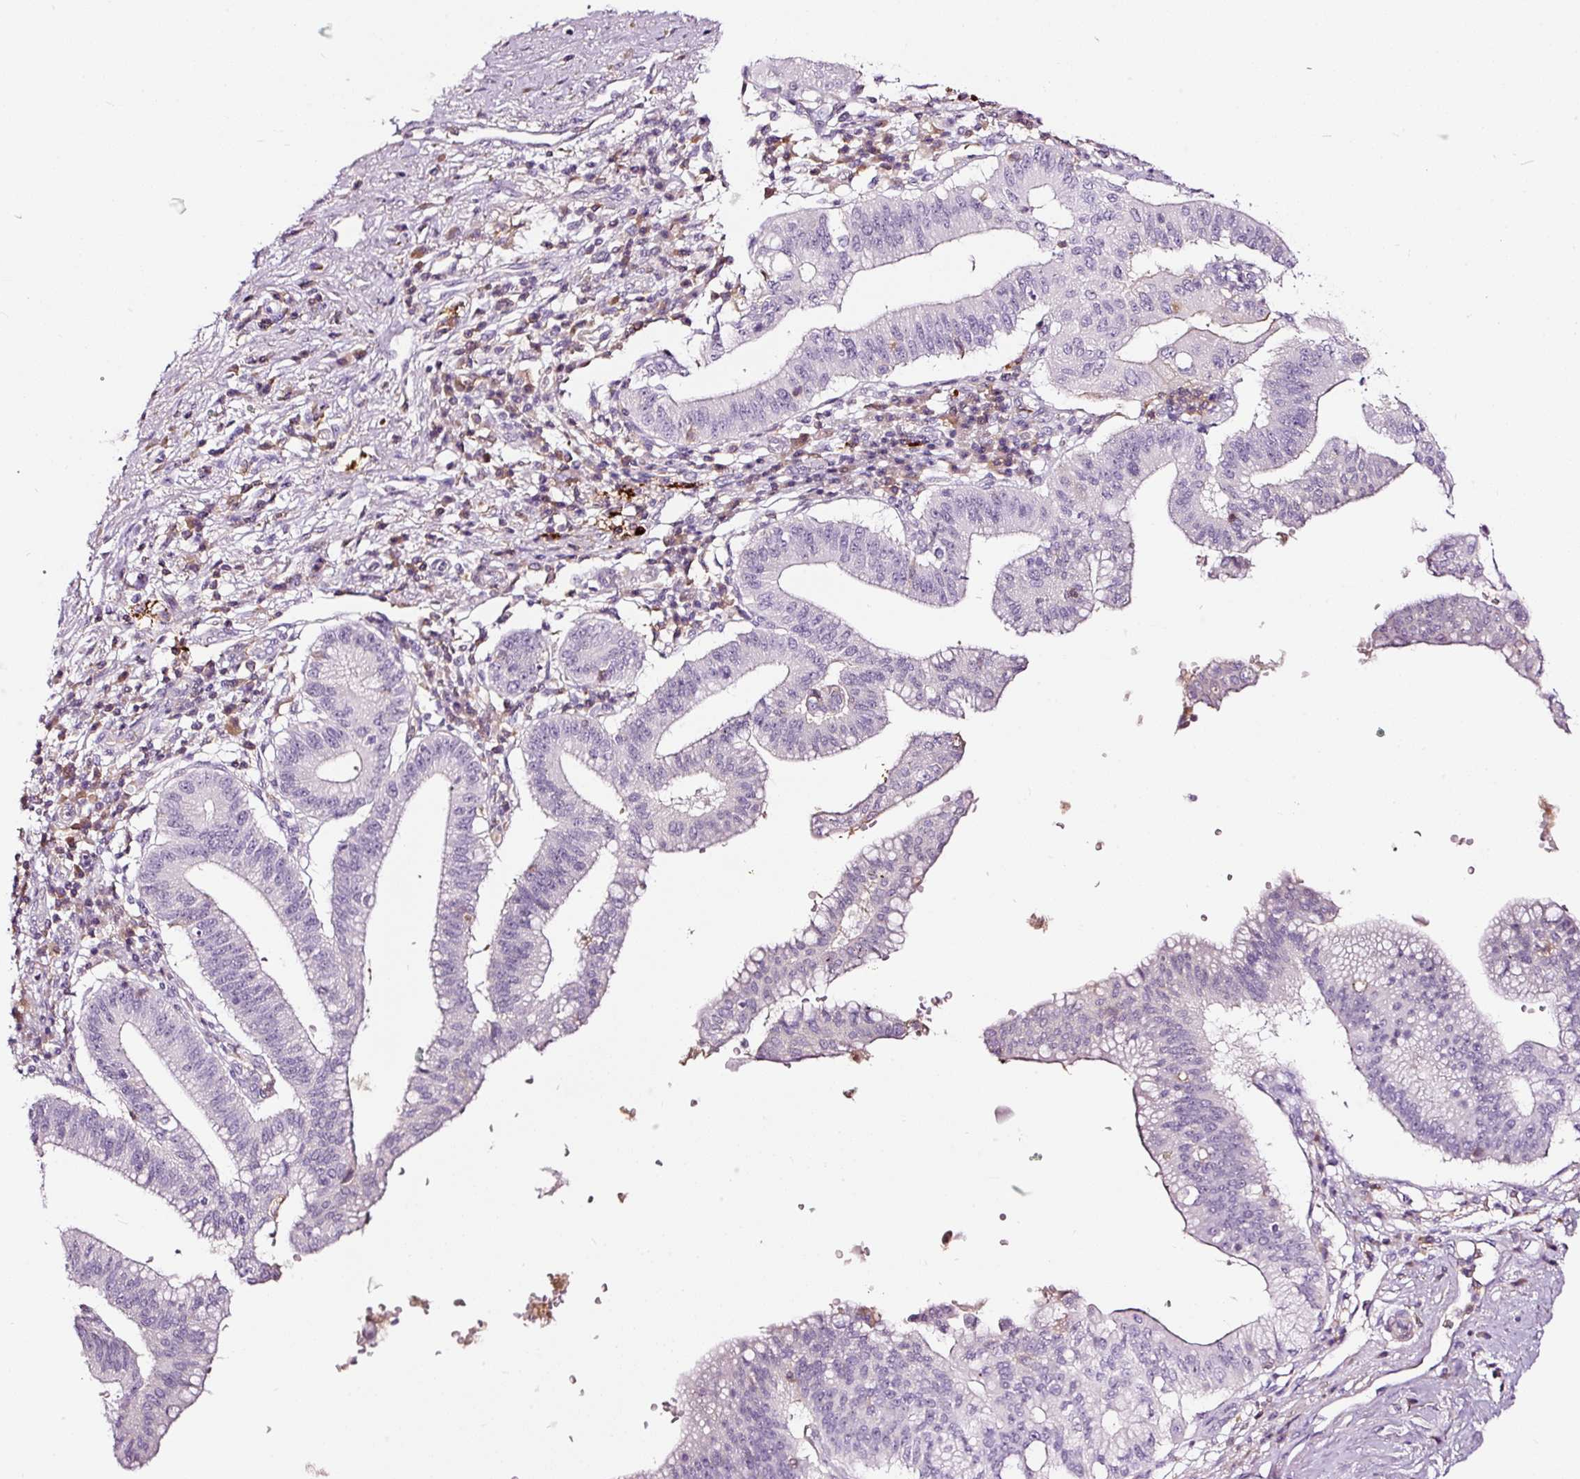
{"staining": {"intensity": "negative", "quantity": "none", "location": "none"}, "tissue": "pancreatic cancer", "cell_type": "Tumor cells", "image_type": "cancer", "snomed": [{"axis": "morphology", "description": "Adenocarcinoma, NOS"}, {"axis": "topography", "description": "Pancreas"}], "caption": "Immunohistochemistry (IHC) of human adenocarcinoma (pancreatic) demonstrates no staining in tumor cells.", "gene": "LAMP3", "patient": {"sex": "male", "age": 68}}